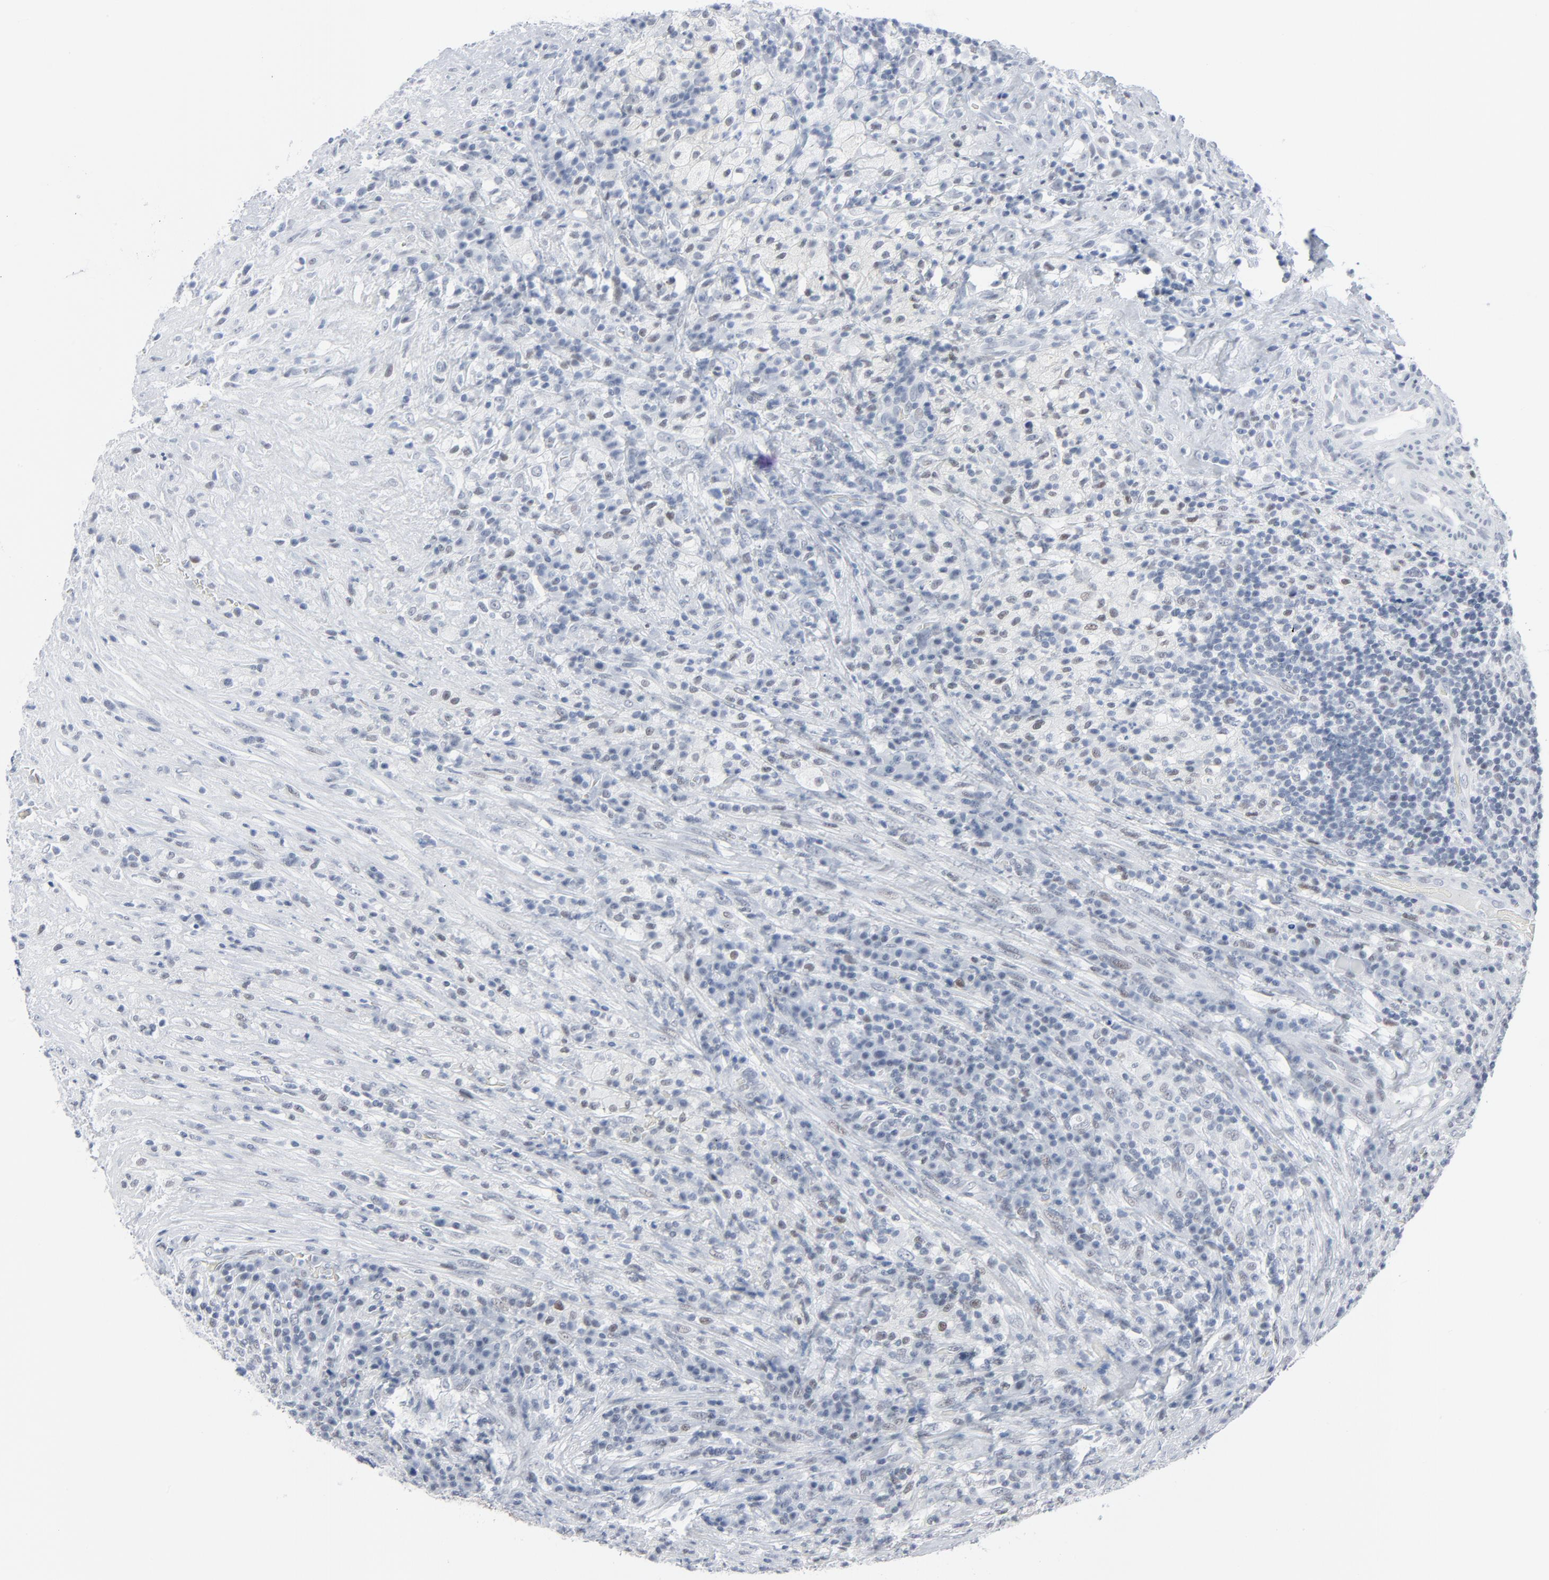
{"staining": {"intensity": "strong", "quantity": ">75%", "location": "nuclear"}, "tissue": "testis cancer", "cell_type": "Tumor cells", "image_type": "cancer", "snomed": [{"axis": "morphology", "description": "Necrosis, NOS"}, {"axis": "morphology", "description": "Carcinoma, Embryonal, NOS"}, {"axis": "topography", "description": "Testis"}], "caption": "Embryonal carcinoma (testis) tissue shows strong nuclear staining in approximately >75% of tumor cells", "gene": "SIRT1", "patient": {"sex": "male", "age": 19}}